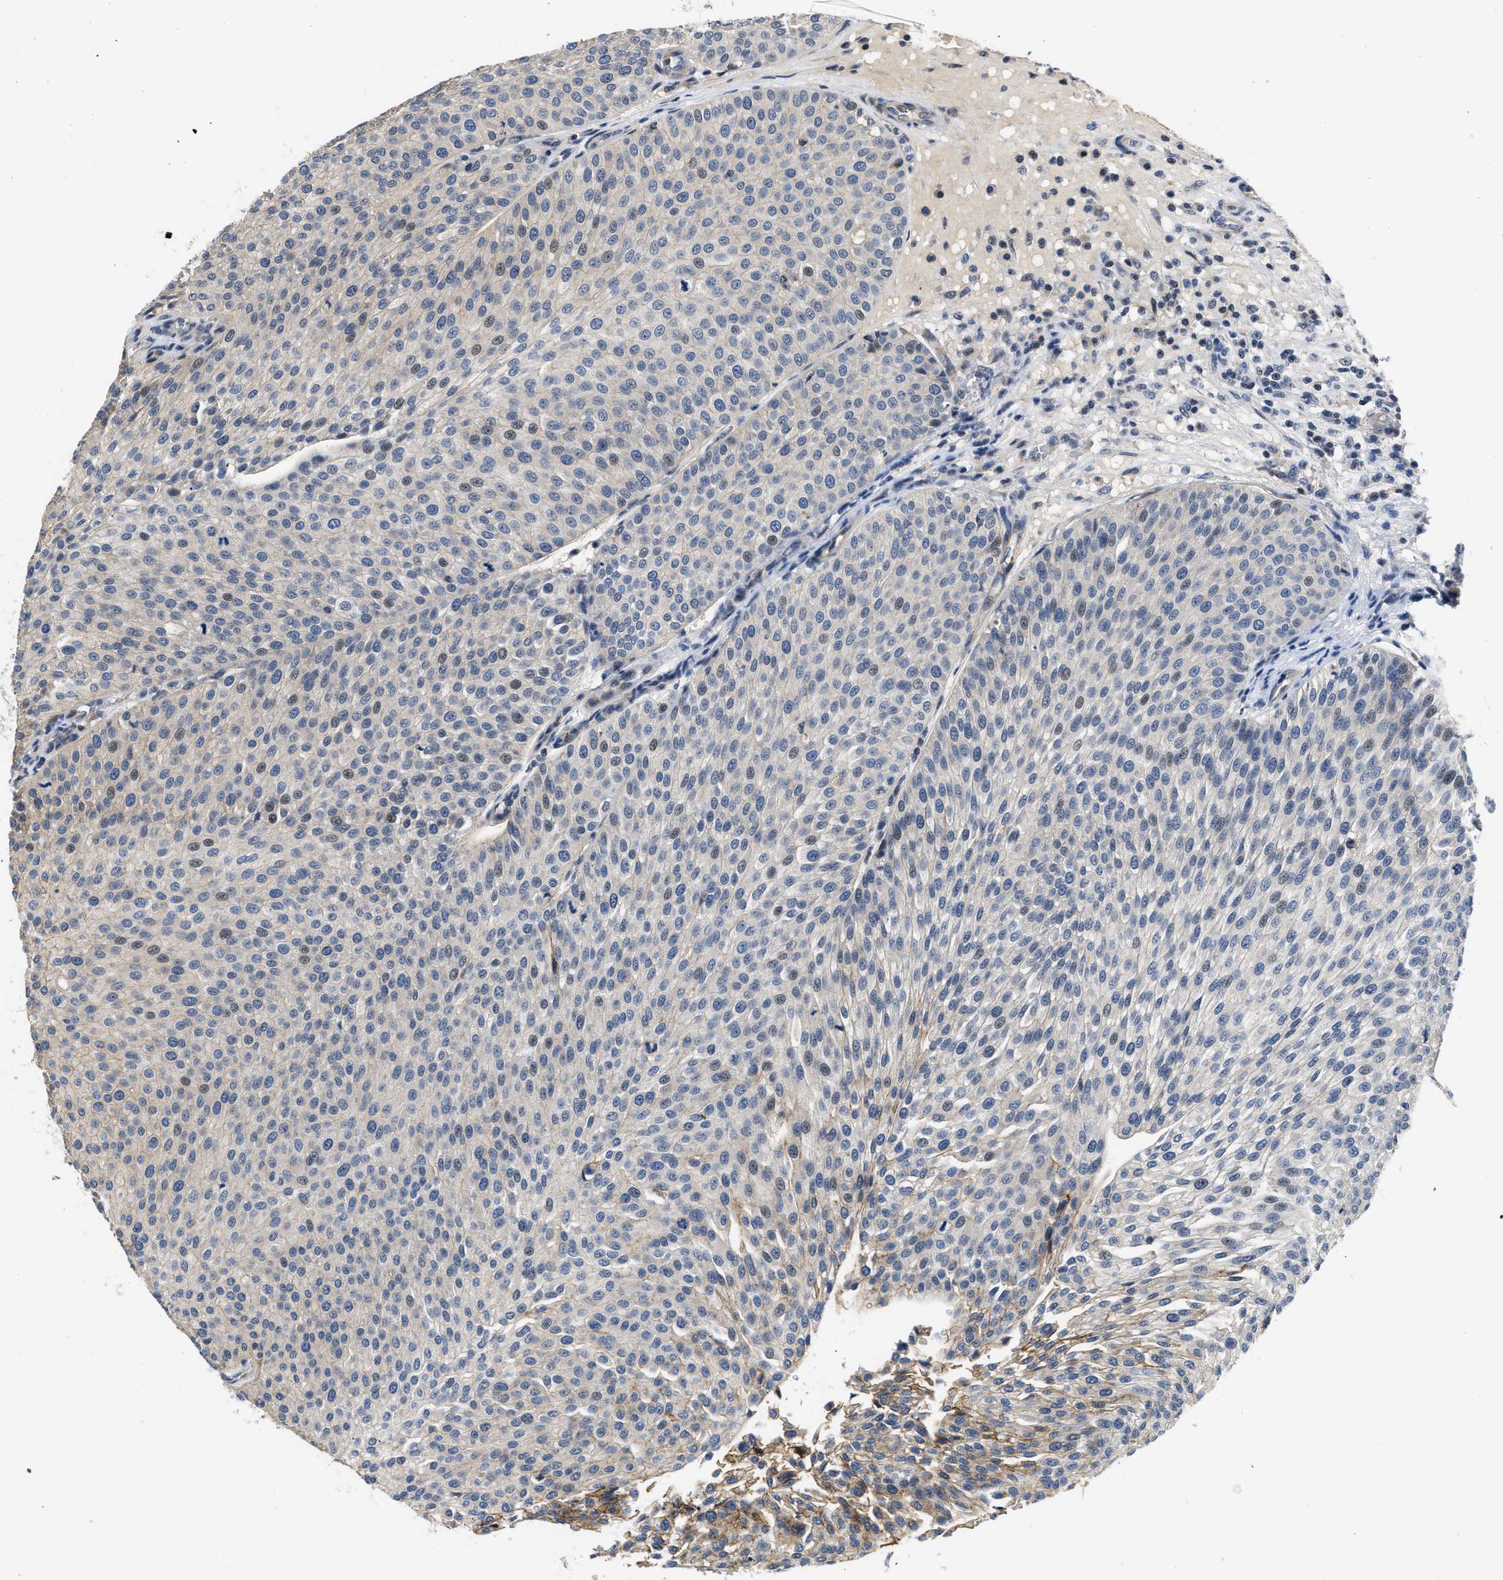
{"staining": {"intensity": "weak", "quantity": "<25%", "location": "nuclear"}, "tissue": "urothelial cancer", "cell_type": "Tumor cells", "image_type": "cancer", "snomed": [{"axis": "morphology", "description": "Urothelial carcinoma, Low grade"}, {"axis": "topography", "description": "Smooth muscle"}, {"axis": "topography", "description": "Urinary bladder"}], "caption": "This is a histopathology image of immunohistochemistry (IHC) staining of low-grade urothelial carcinoma, which shows no positivity in tumor cells. Nuclei are stained in blue.", "gene": "VIP", "patient": {"sex": "male", "age": 60}}